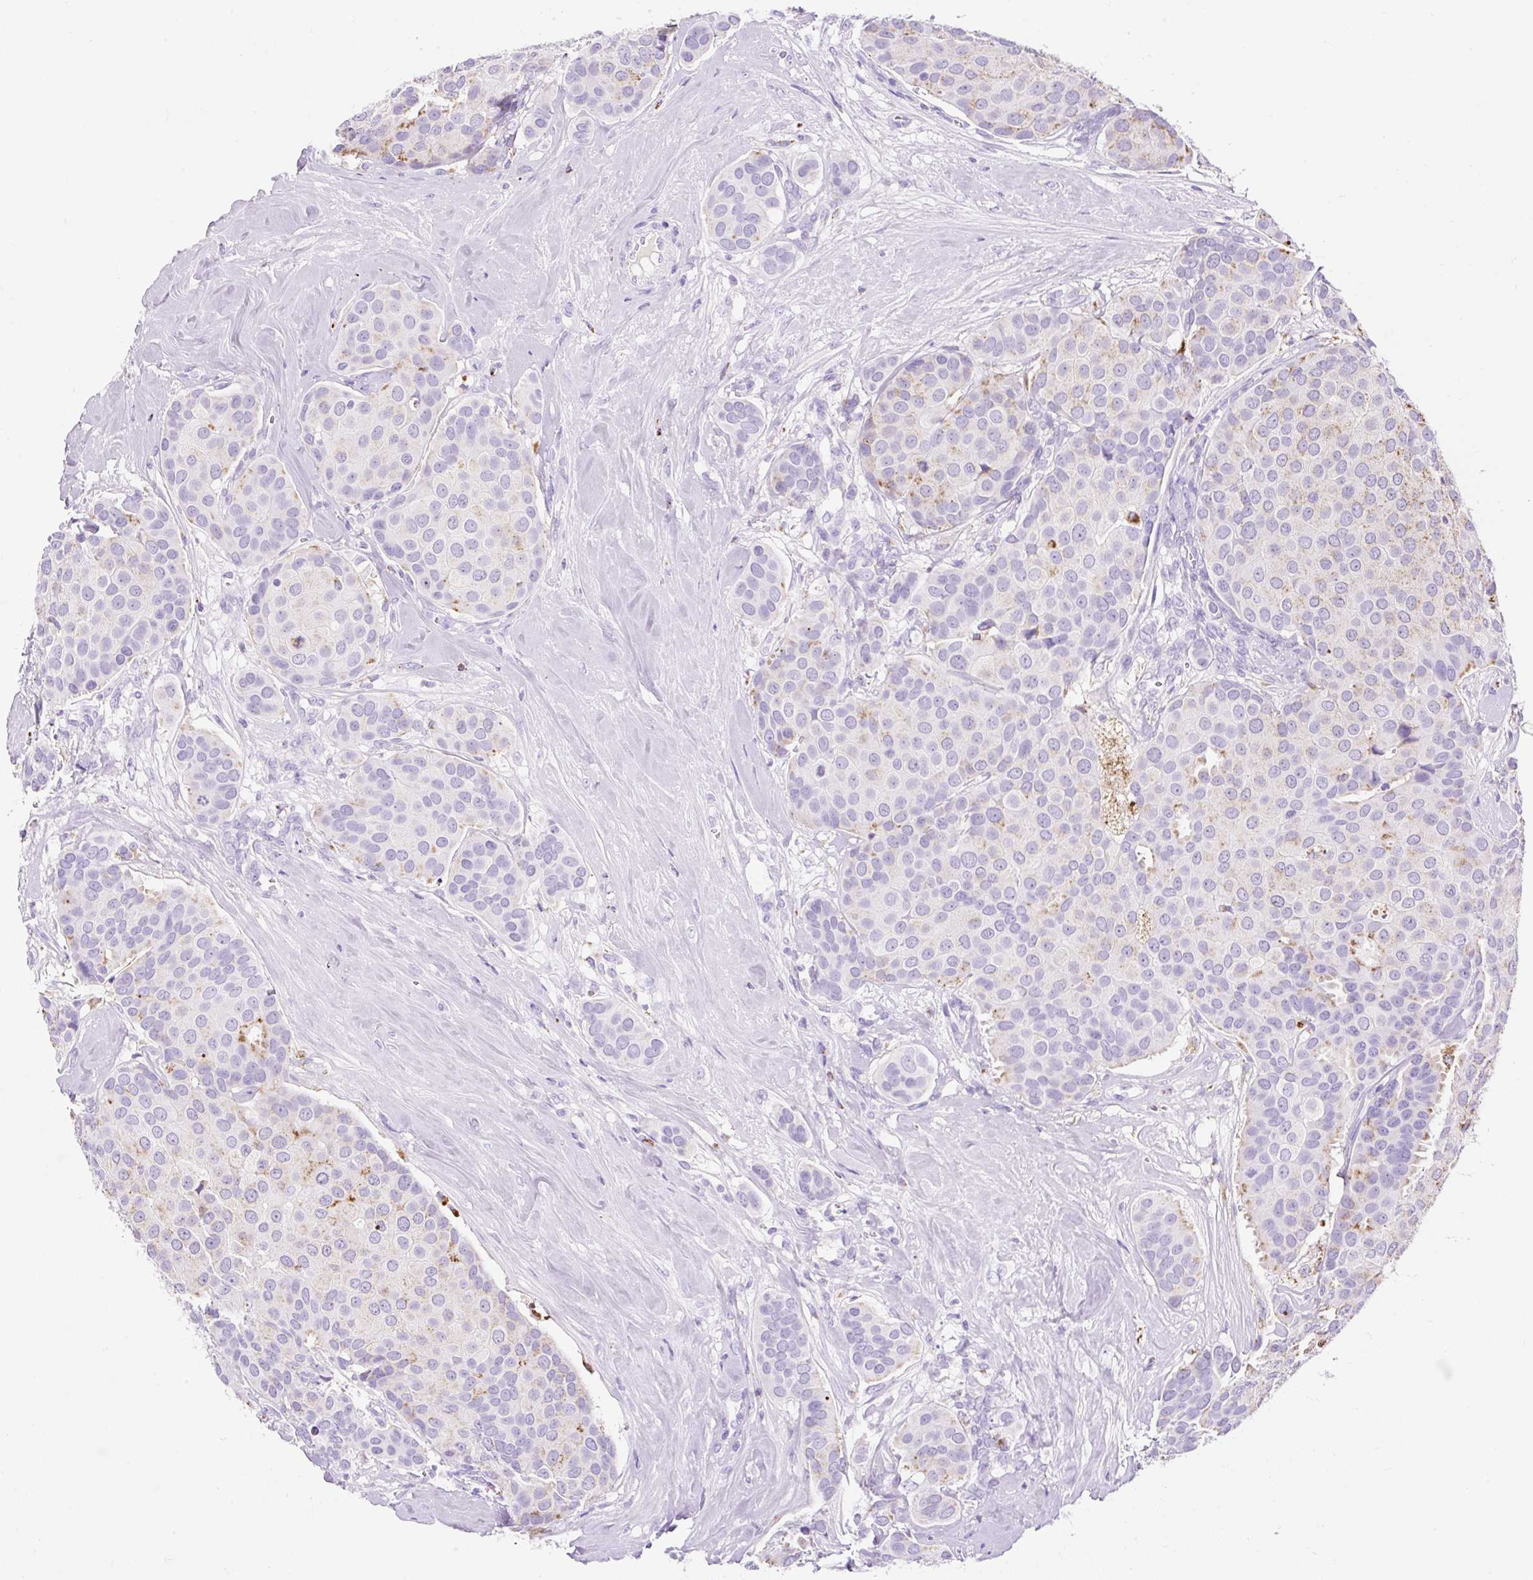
{"staining": {"intensity": "moderate", "quantity": "<25%", "location": "cytoplasmic/membranous"}, "tissue": "breast cancer", "cell_type": "Tumor cells", "image_type": "cancer", "snomed": [{"axis": "morphology", "description": "Duct carcinoma"}, {"axis": "topography", "description": "Breast"}], "caption": "This is a histology image of immunohistochemistry (IHC) staining of breast cancer, which shows moderate staining in the cytoplasmic/membranous of tumor cells.", "gene": "HEXB", "patient": {"sex": "female", "age": 70}}